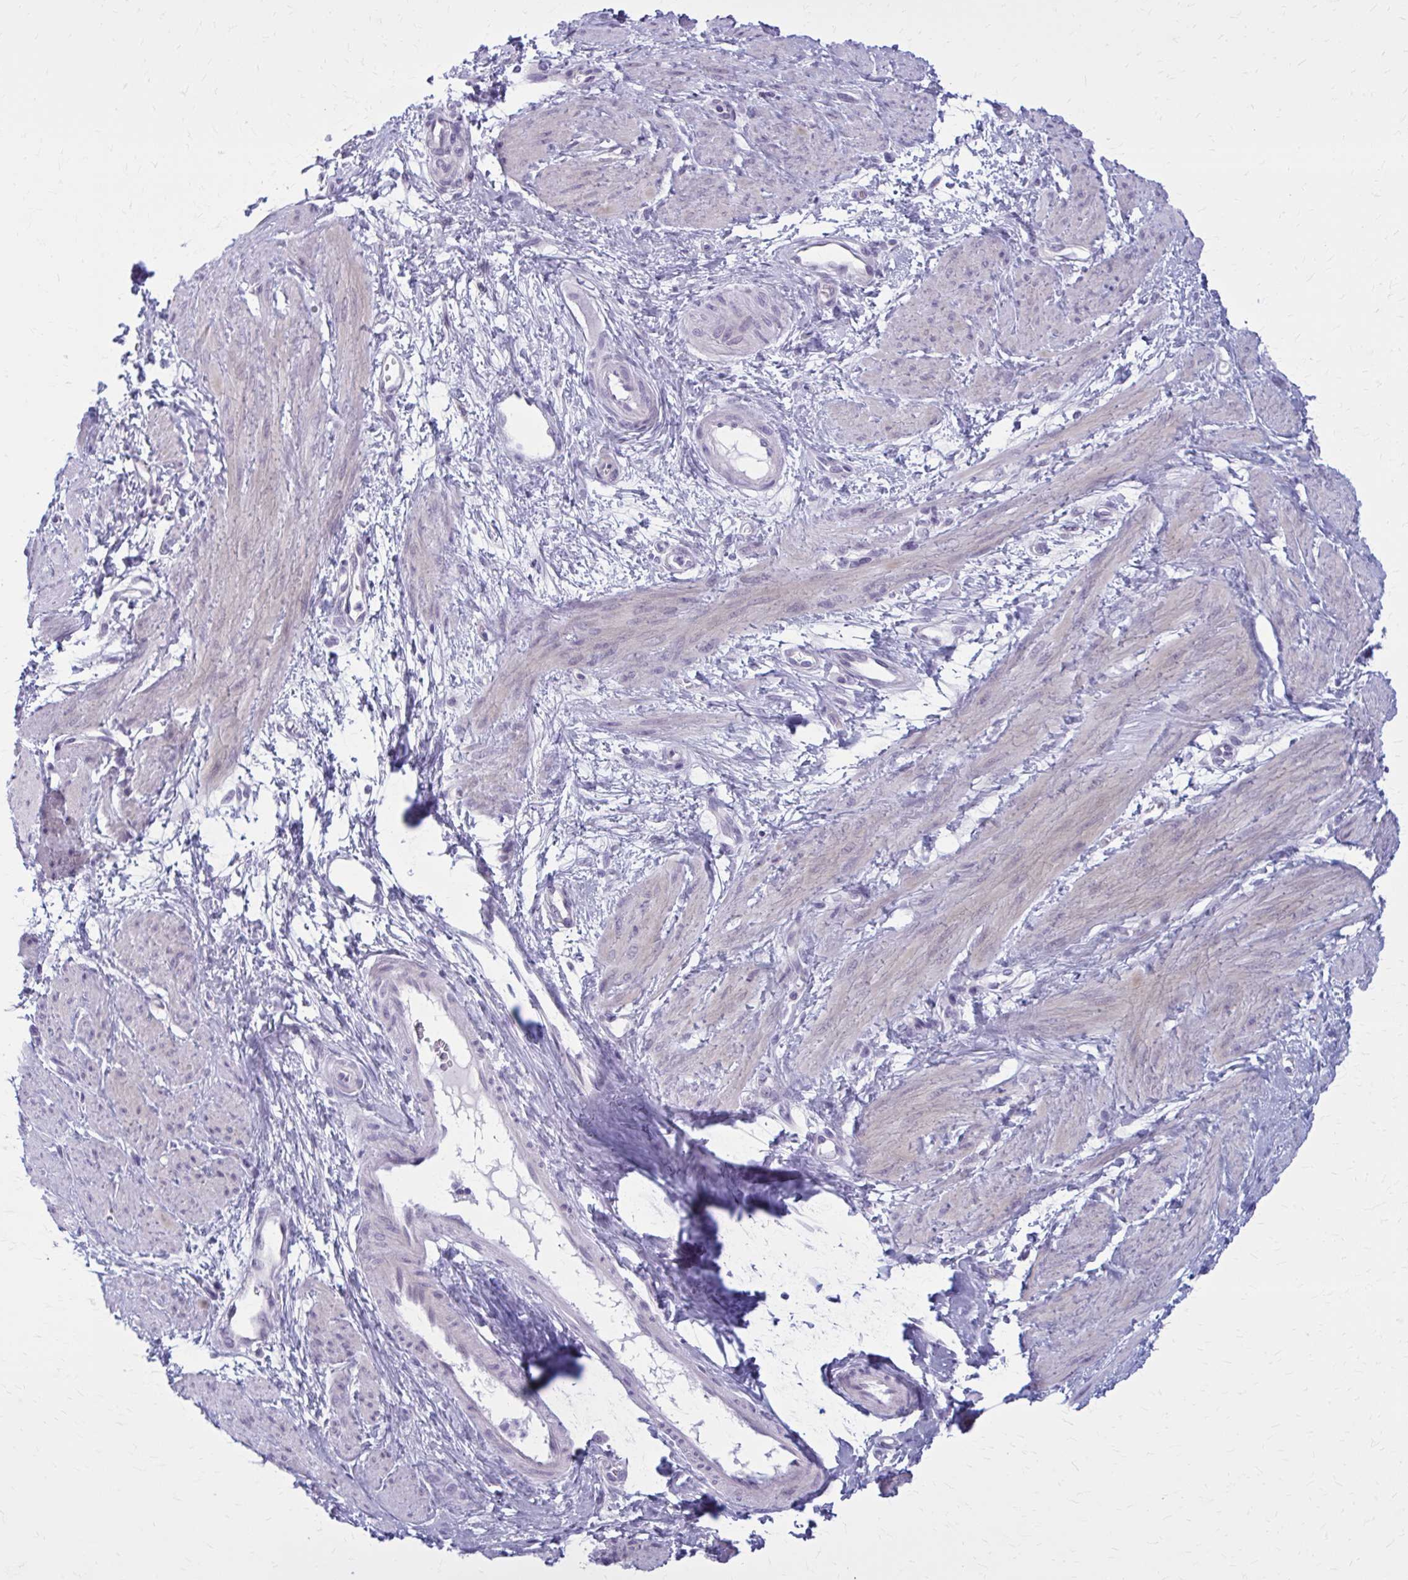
{"staining": {"intensity": "negative", "quantity": "none", "location": "none"}, "tissue": "smooth muscle", "cell_type": "Smooth muscle cells", "image_type": "normal", "snomed": [{"axis": "morphology", "description": "Normal tissue, NOS"}, {"axis": "topography", "description": "Smooth muscle"}, {"axis": "topography", "description": "Uterus"}], "caption": "The immunohistochemistry photomicrograph has no significant positivity in smooth muscle cells of smooth muscle. (Stains: DAB (3,3'-diaminobenzidine) IHC with hematoxylin counter stain, Microscopy: brightfield microscopy at high magnification).", "gene": "CD38", "patient": {"sex": "female", "age": 39}}